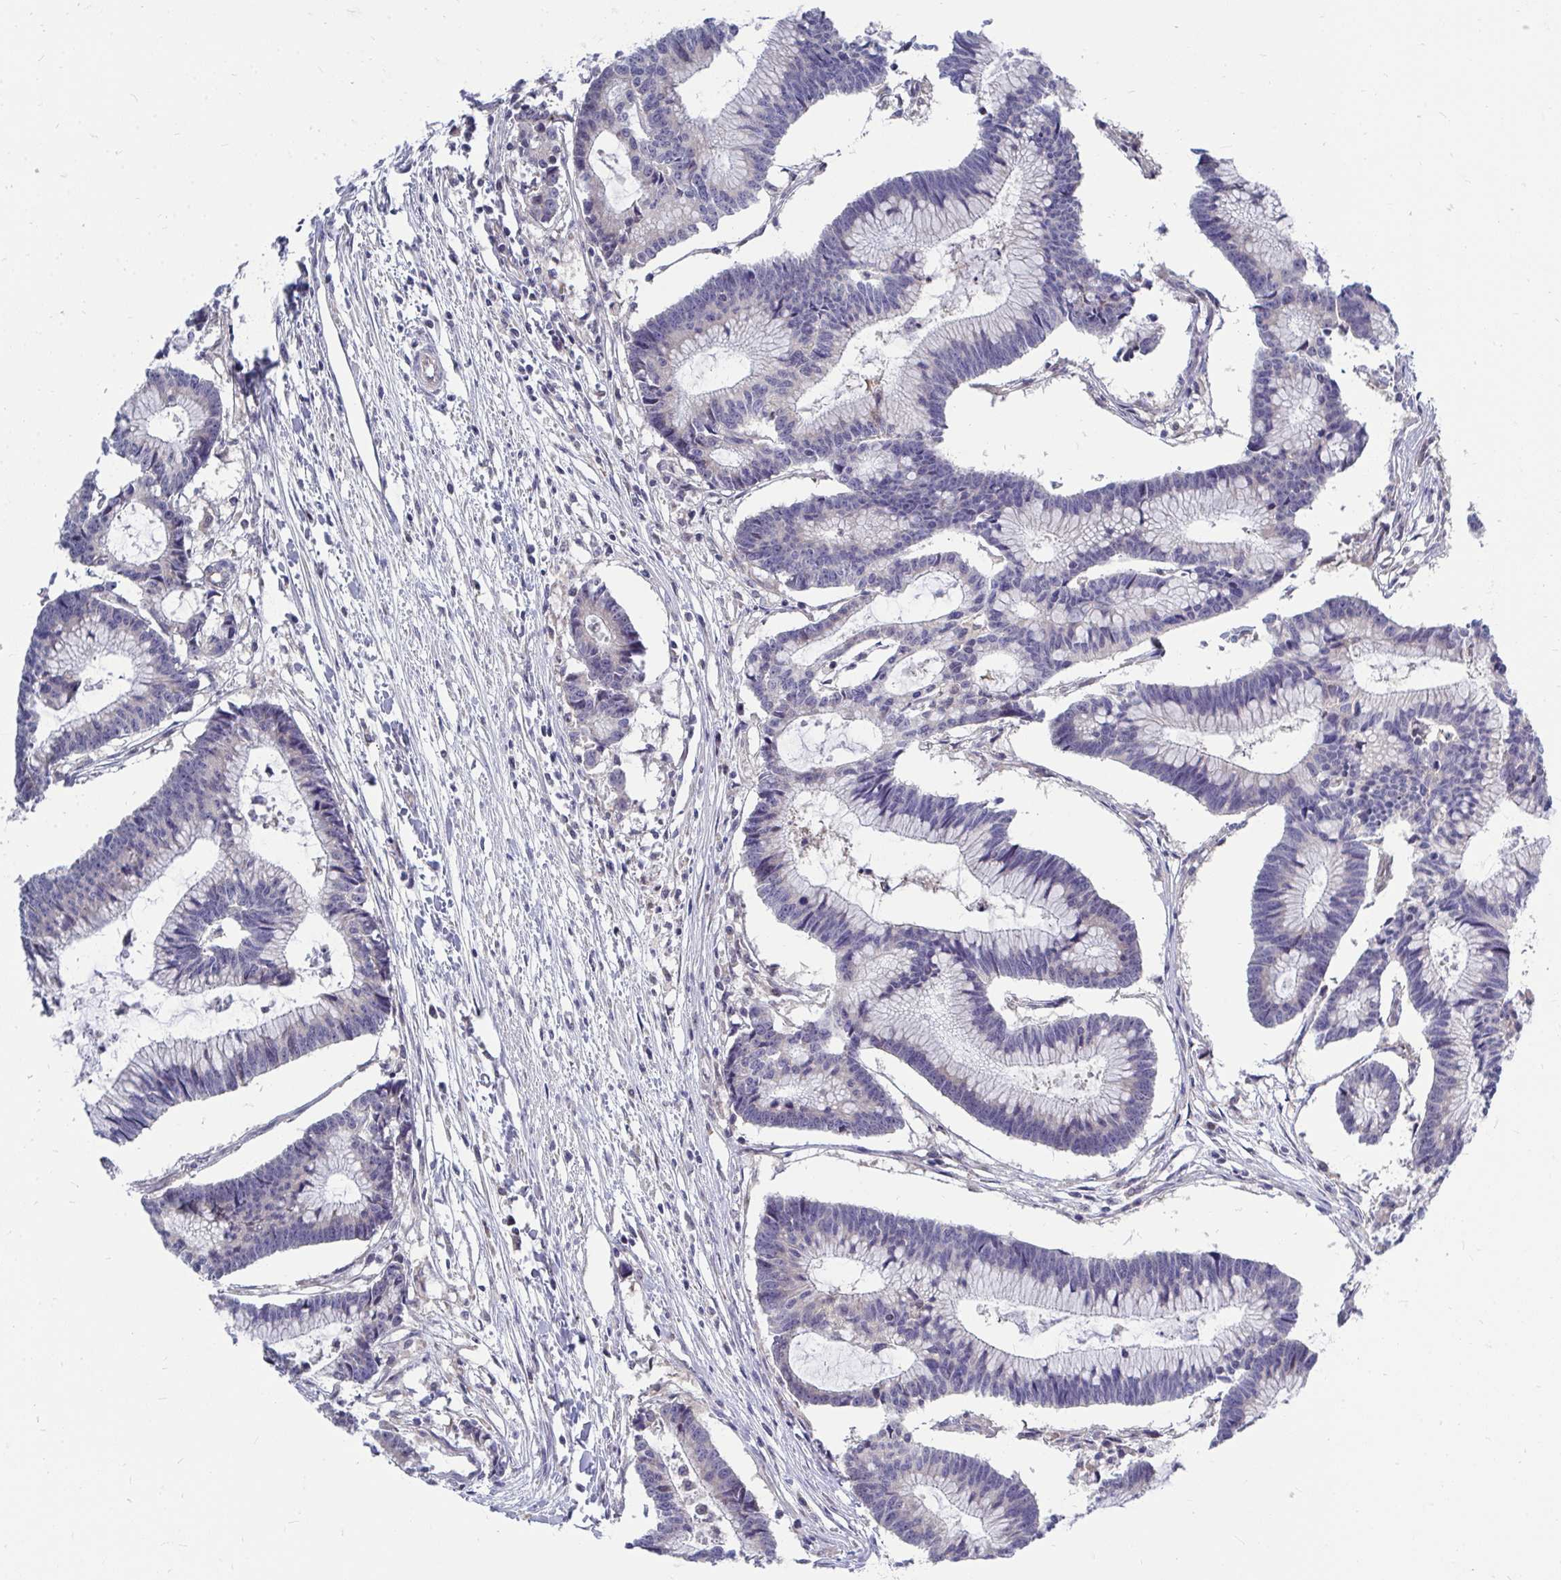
{"staining": {"intensity": "negative", "quantity": "none", "location": "none"}, "tissue": "colorectal cancer", "cell_type": "Tumor cells", "image_type": "cancer", "snomed": [{"axis": "morphology", "description": "Adenocarcinoma, NOS"}, {"axis": "topography", "description": "Colon"}], "caption": "This is an immunohistochemistry photomicrograph of human colorectal cancer (adenocarcinoma). There is no expression in tumor cells.", "gene": "MROH8", "patient": {"sex": "female", "age": 78}}